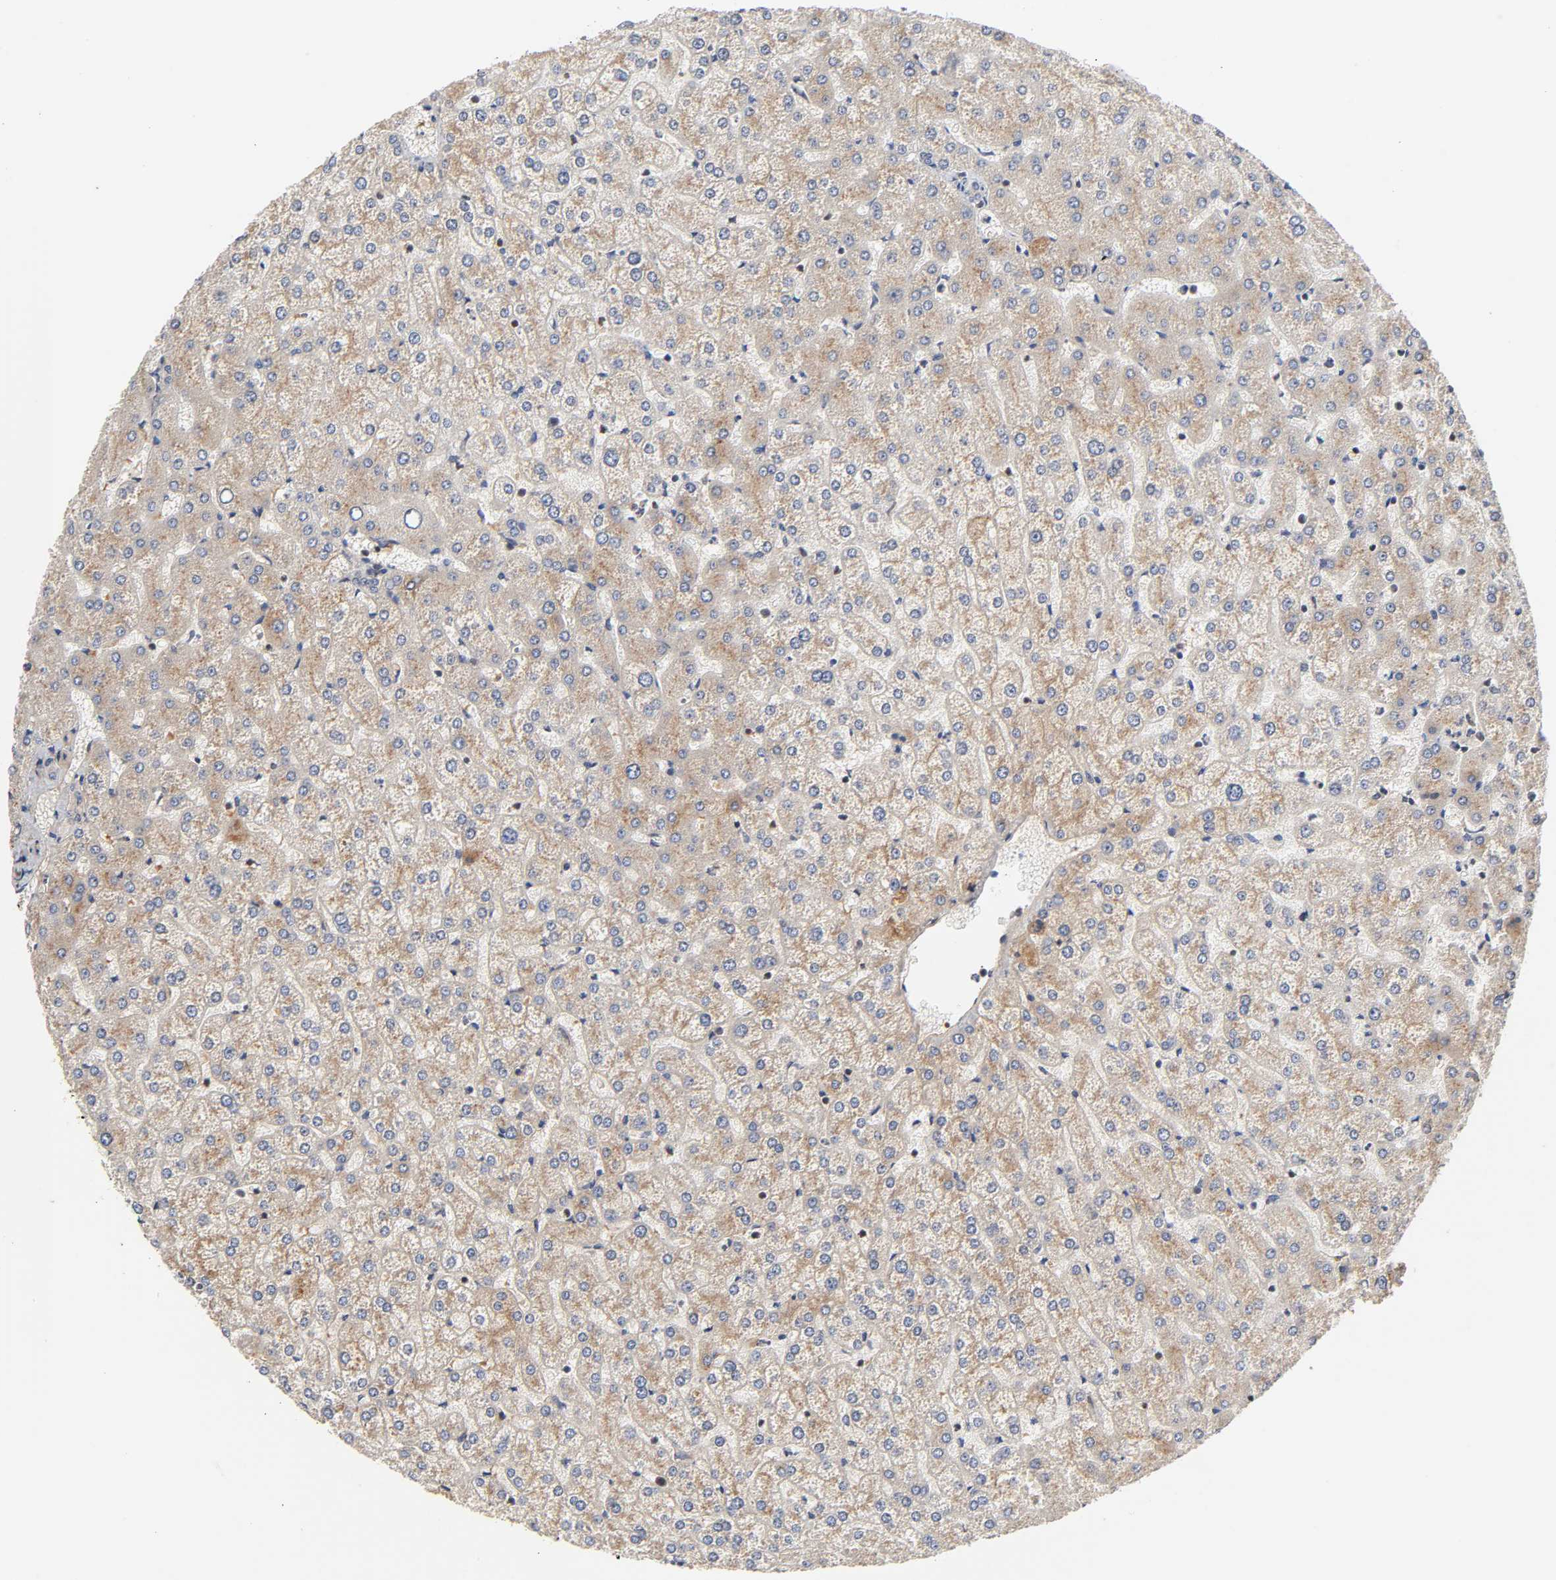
{"staining": {"intensity": "negative", "quantity": "none", "location": "none"}, "tissue": "liver", "cell_type": "Cholangiocytes", "image_type": "normal", "snomed": [{"axis": "morphology", "description": "Normal tissue, NOS"}, {"axis": "topography", "description": "Liver"}], "caption": "DAB (3,3'-diaminobenzidine) immunohistochemical staining of benign human liver reveals no significant expression in cholangiocytes. (Stains: DAB immunohistochemistry (IHC) with hematoxylin counter stain, Microscopy: brightfield microscopy at high magnification).", "gene": "CPN2", "patient": {"sex": "female", "age": 32}}